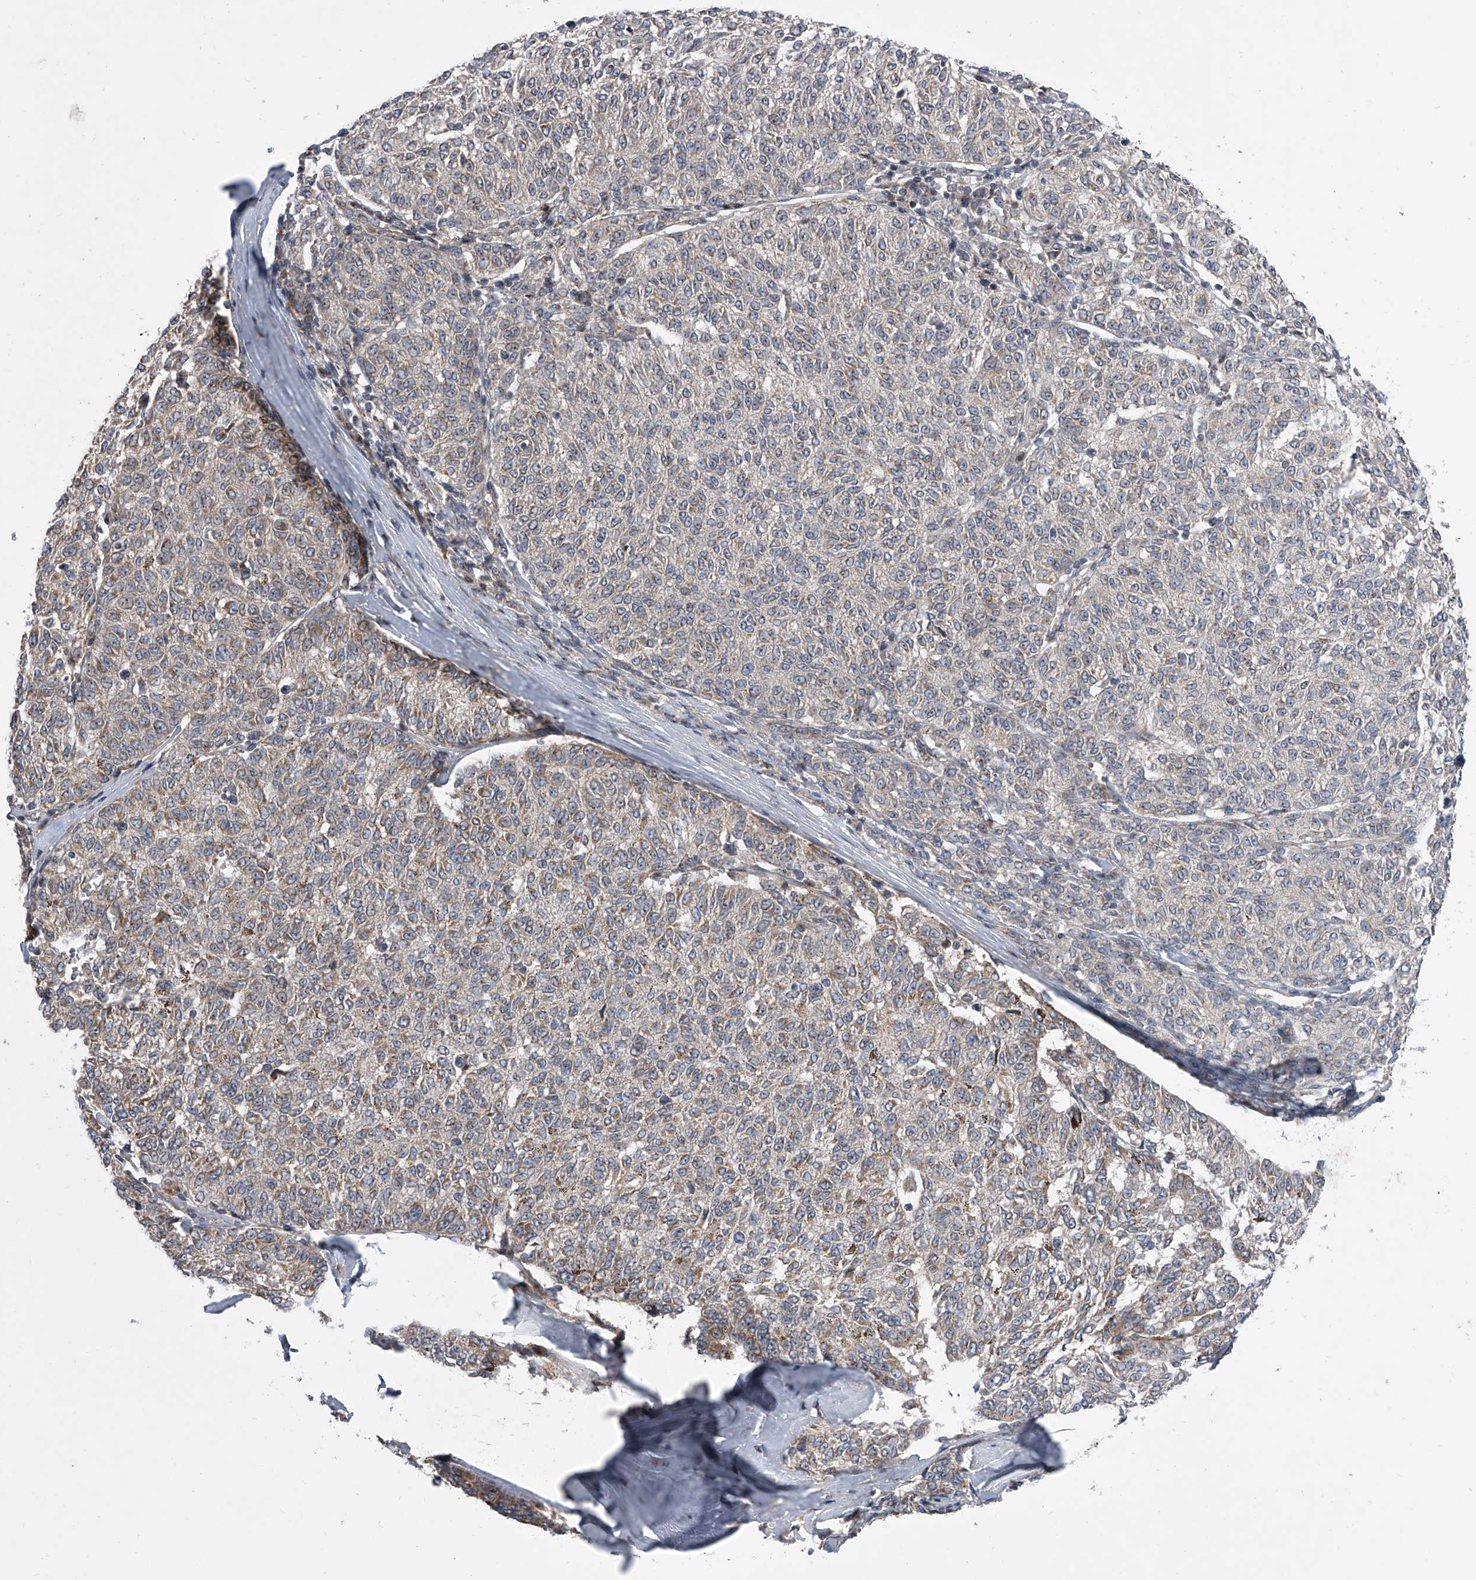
{"staining": {"intensity": "weak", "quantity": "<25%", "location": "cytoplasmic/membranous"}, "tissue": "melanoma", "cell_type": "Tumor cells", "image_type": "cancer", "snomed": [{"axis": "morphology", "description": "Malignant melanoma, NOS"}, {"axis": "topography", "description": "Skin"}], "caption": "DAB (3,3'-diaminobenzidine) immunohistochemical staining of human malignant melanoma demonstrates no significant staining in tumor cells. Nuclei are stained in blue.", "gene": "DLGAP2", "patient": {"sex": "female", "age": 72}}